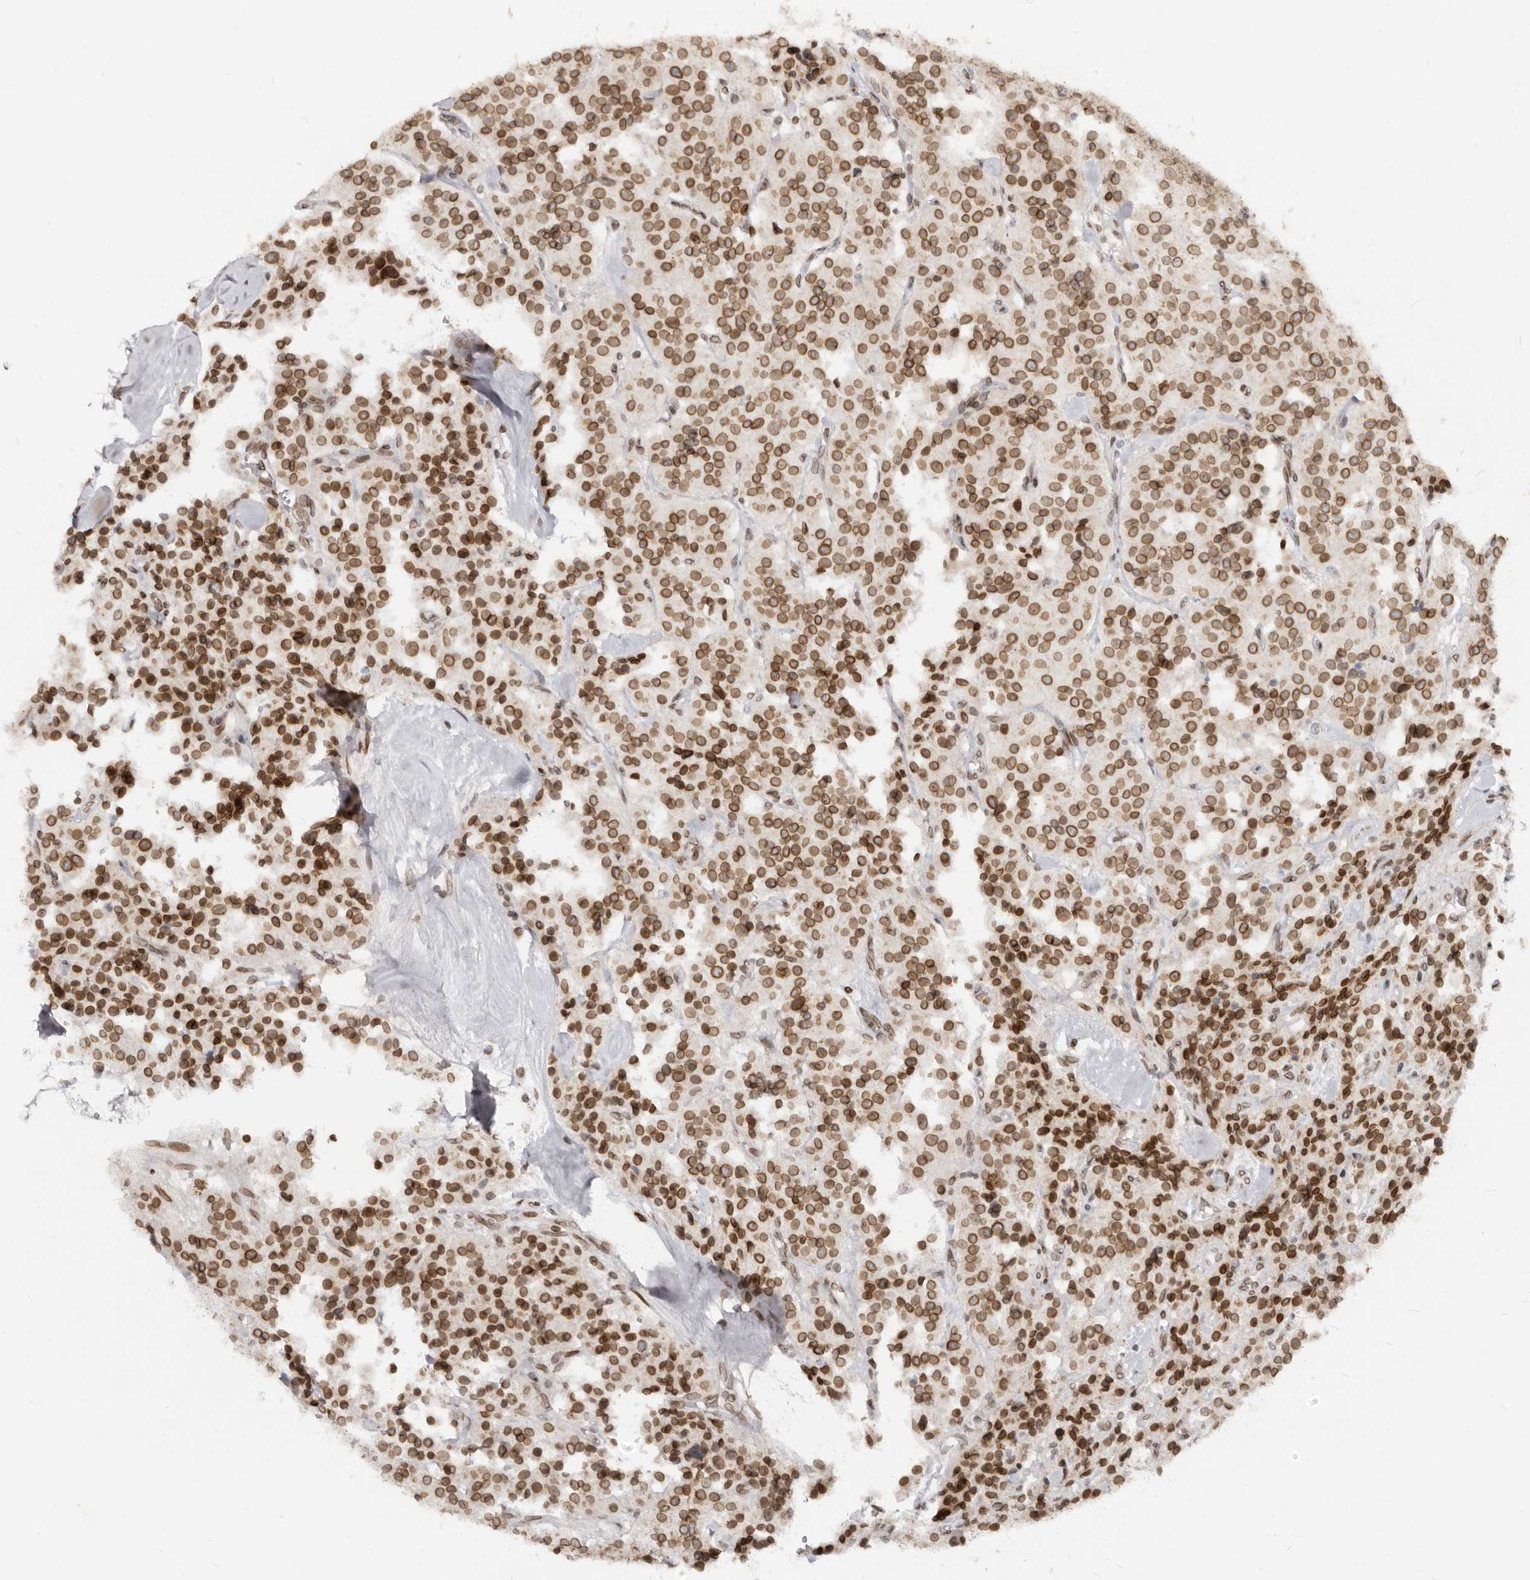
{"staining": {"intensity": "strong", "quantity": ">75%", "location": "cytoplasmic/membranous,nuclear"}, "tissue": "carcinoid", "cell_type": "Tumor cells", "image_type": "cancer", "snomed": [{"axis": "morphology", "description": "Carcinoid, malignant, NOS"}, {"axis": "topography", "description": "Lung"}], "caption": "Carcinoid (malignant) was stained to show a protein in brown. There is high levels of strong cytoplasmic/membranous and nuclear positivity in about >75% of tumor cells. The staining was performed using DAB, with brown indicating positive protein expression. Nuclei are stained blue with hematoxylin.", "gene": "NUP153", "patient": {"sex": "male", "age": 30}}